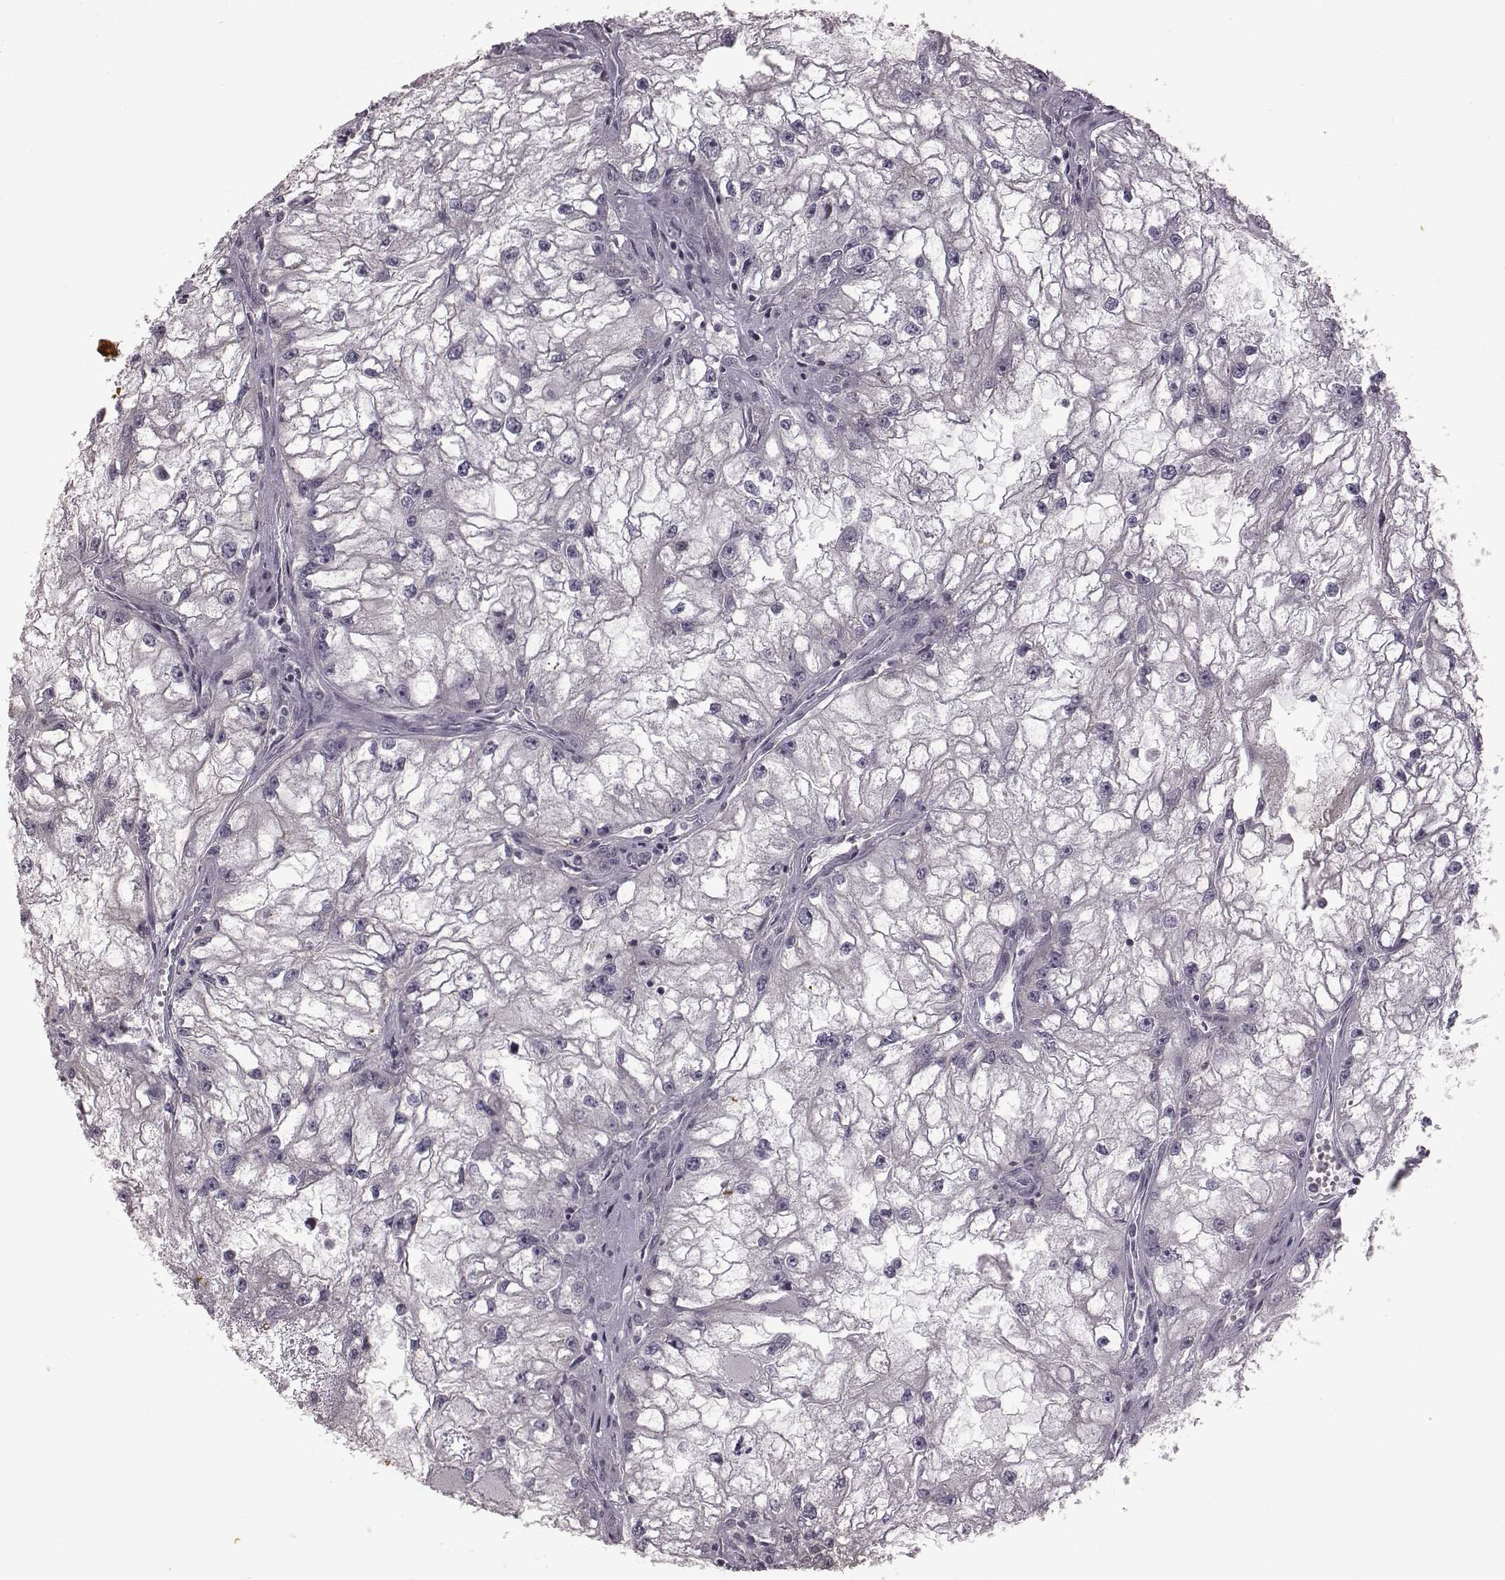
{"staining": {"intensity": "negative", "quantity": "none", "location": "none"}, "tissue": "renal cancer", "cell_type": "Tumor cells", "image_type": "cancer", "snomed": [{"axis": "morphology", "description": "Adenocarcinoma, NOS"}, {"axis": "topography", "description": "Kidney"}], "caption": "Tumor cells are negative for brown protein staining in renal cancer (adenocarcinoma).", "gene": "BICDL1", "patient": {"sex": "male", "age": 59}}